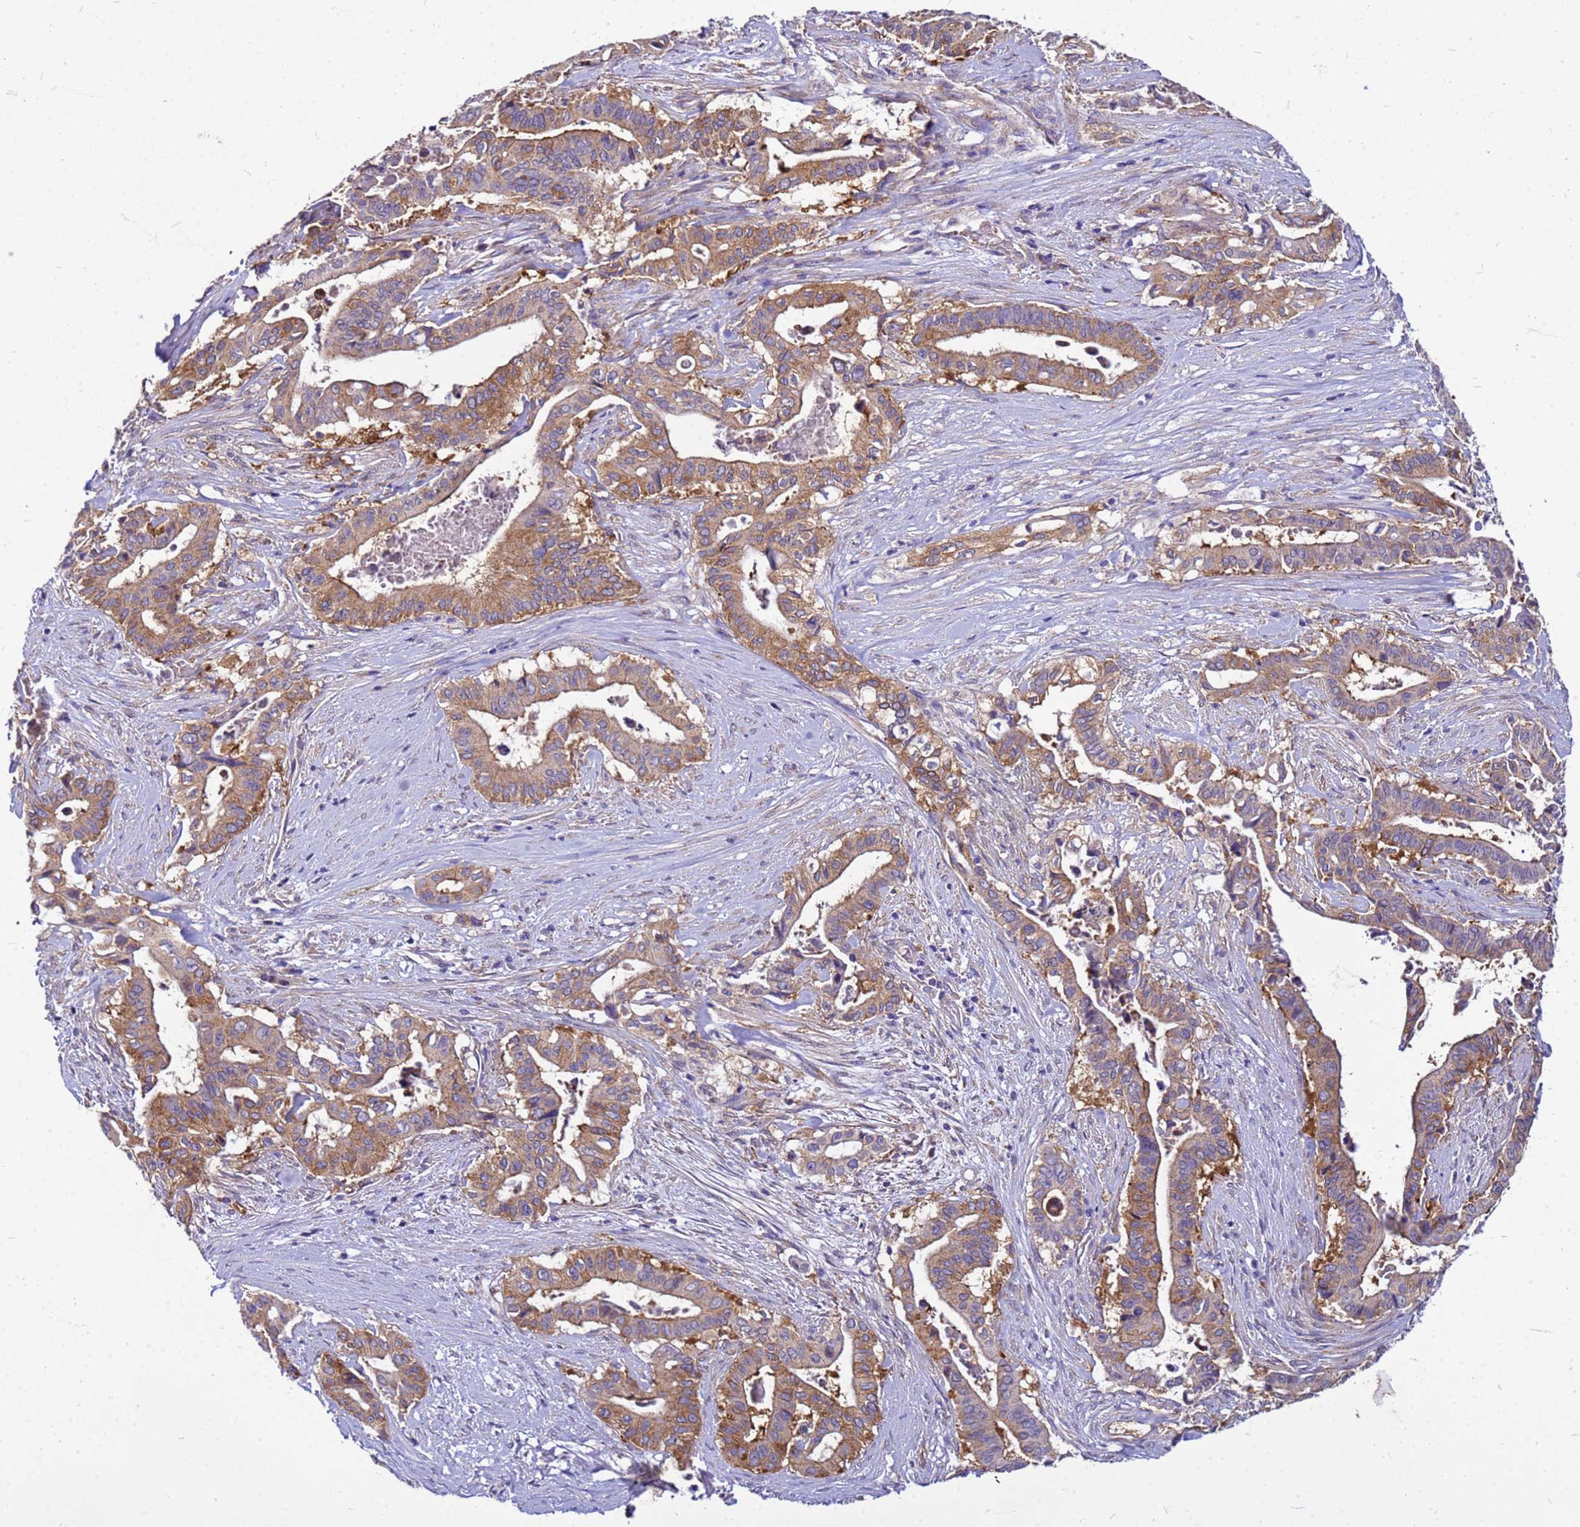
{"staining": {"intensity": "moderate", "quantity": ">75%", "location": "cytoplasmic/membranous"}, "tissue": "pancreatic cancer", "cell_type": "Tumor cells", "image_type": "cancer", "snomed": [{"axis": "morphology", "description": "Adenocarcinoma, NOS"}, {"axis": "topography", "description": "Pancreas"}], "caption": "This image reveals immunohistochemistry (IHC) staining of pancreatic cancer (adenocarcinoma), with medium moderate cytoplasmic/membranous staining in approximately >75% of tumor cells.", "gene": "PKD1", "patient": {"sex": "female", "age": 77}}